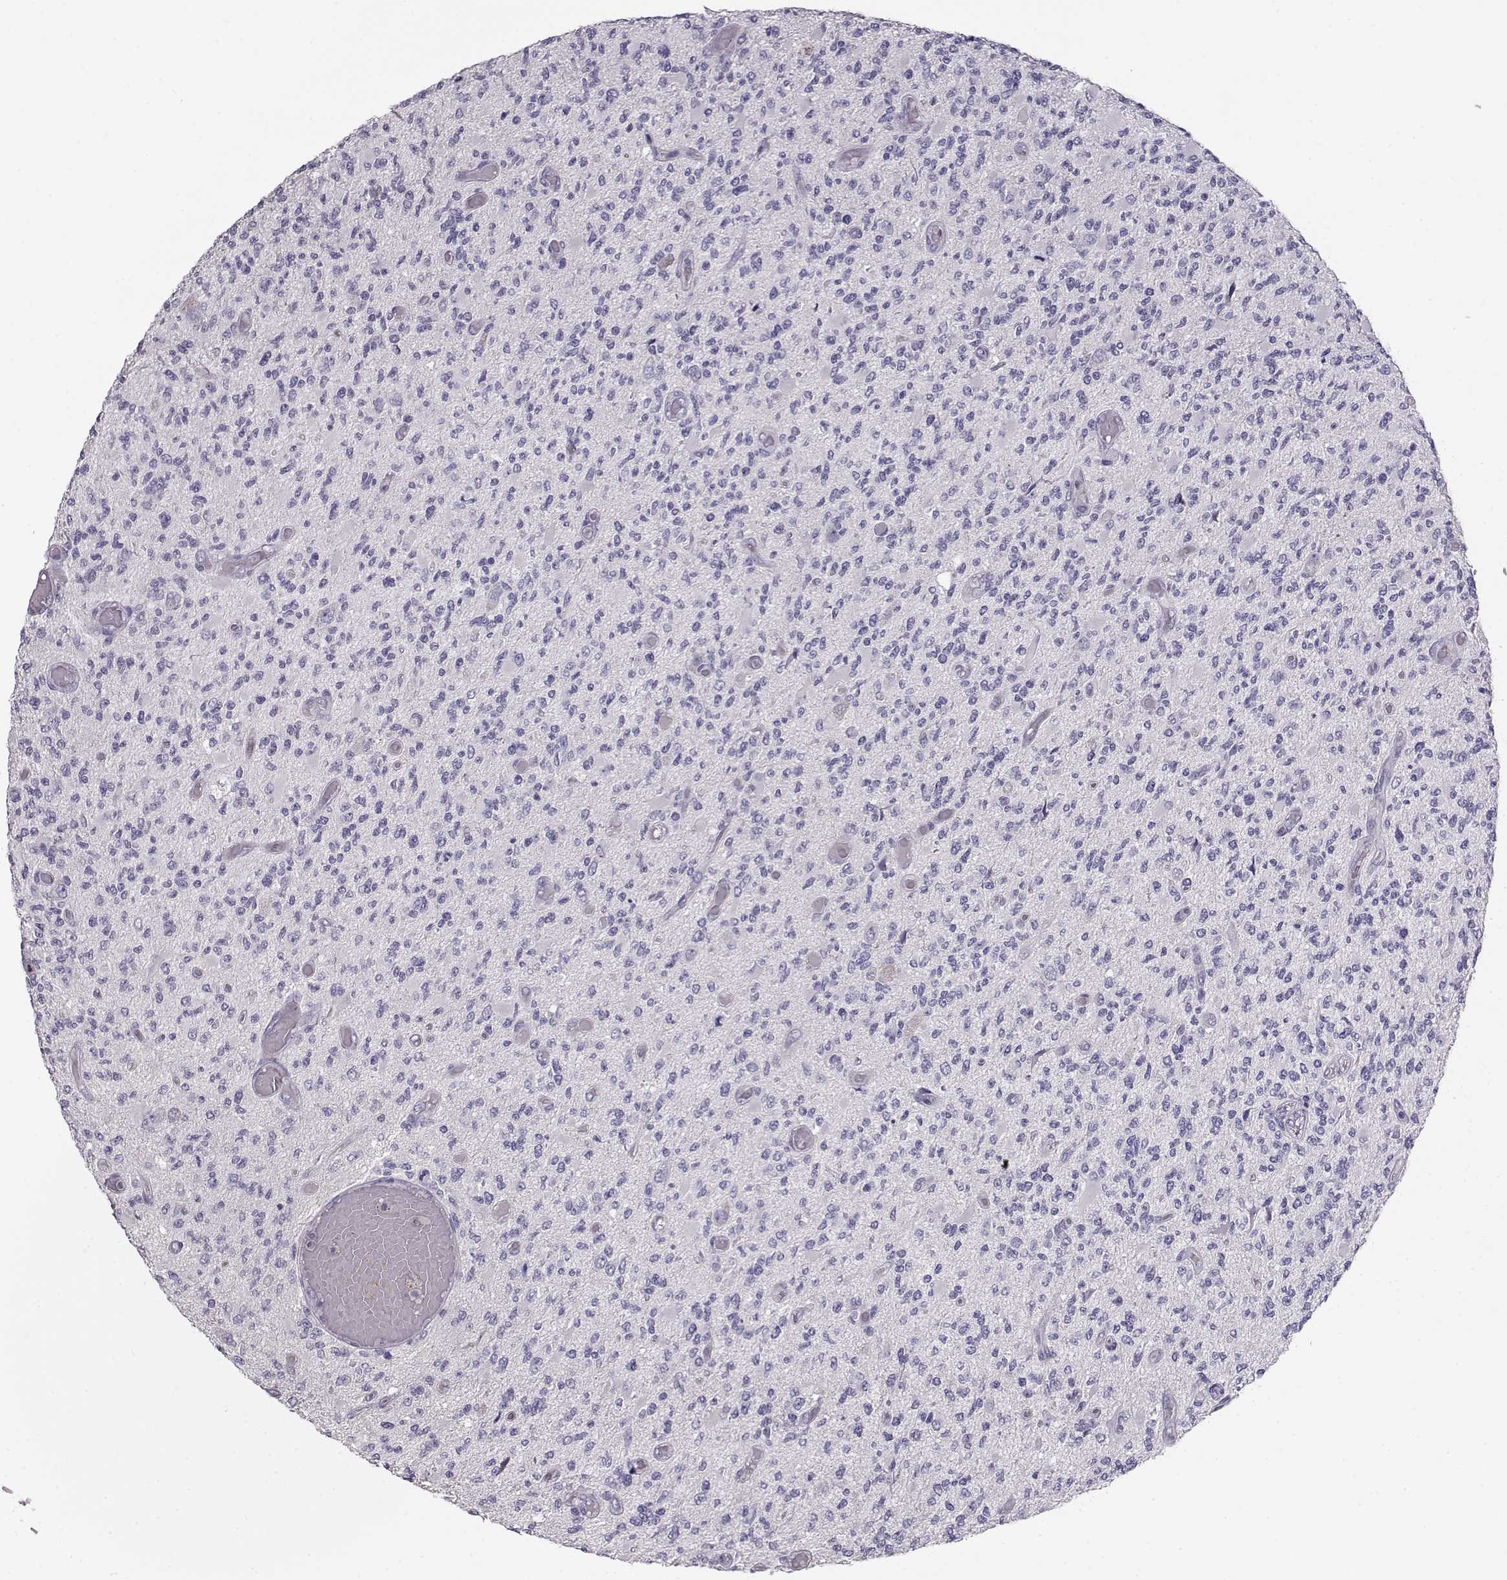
{"staining": {"intensity": "negative", "quantity": "none", "location": "none"}, "tissue": "glioma", "cell_type": "Tumor cells", "image_type": "cancer", "snomed": [{"axis": "morphology", "description": "Glioma, malignant, High grade"}, {"axis": "topography", "description": "Brain"}], "caption": "Tumor cells show no significant protein positivity in glioma.", "gene": "GRK1", "patient": {"sex": "female", "age": 63}}